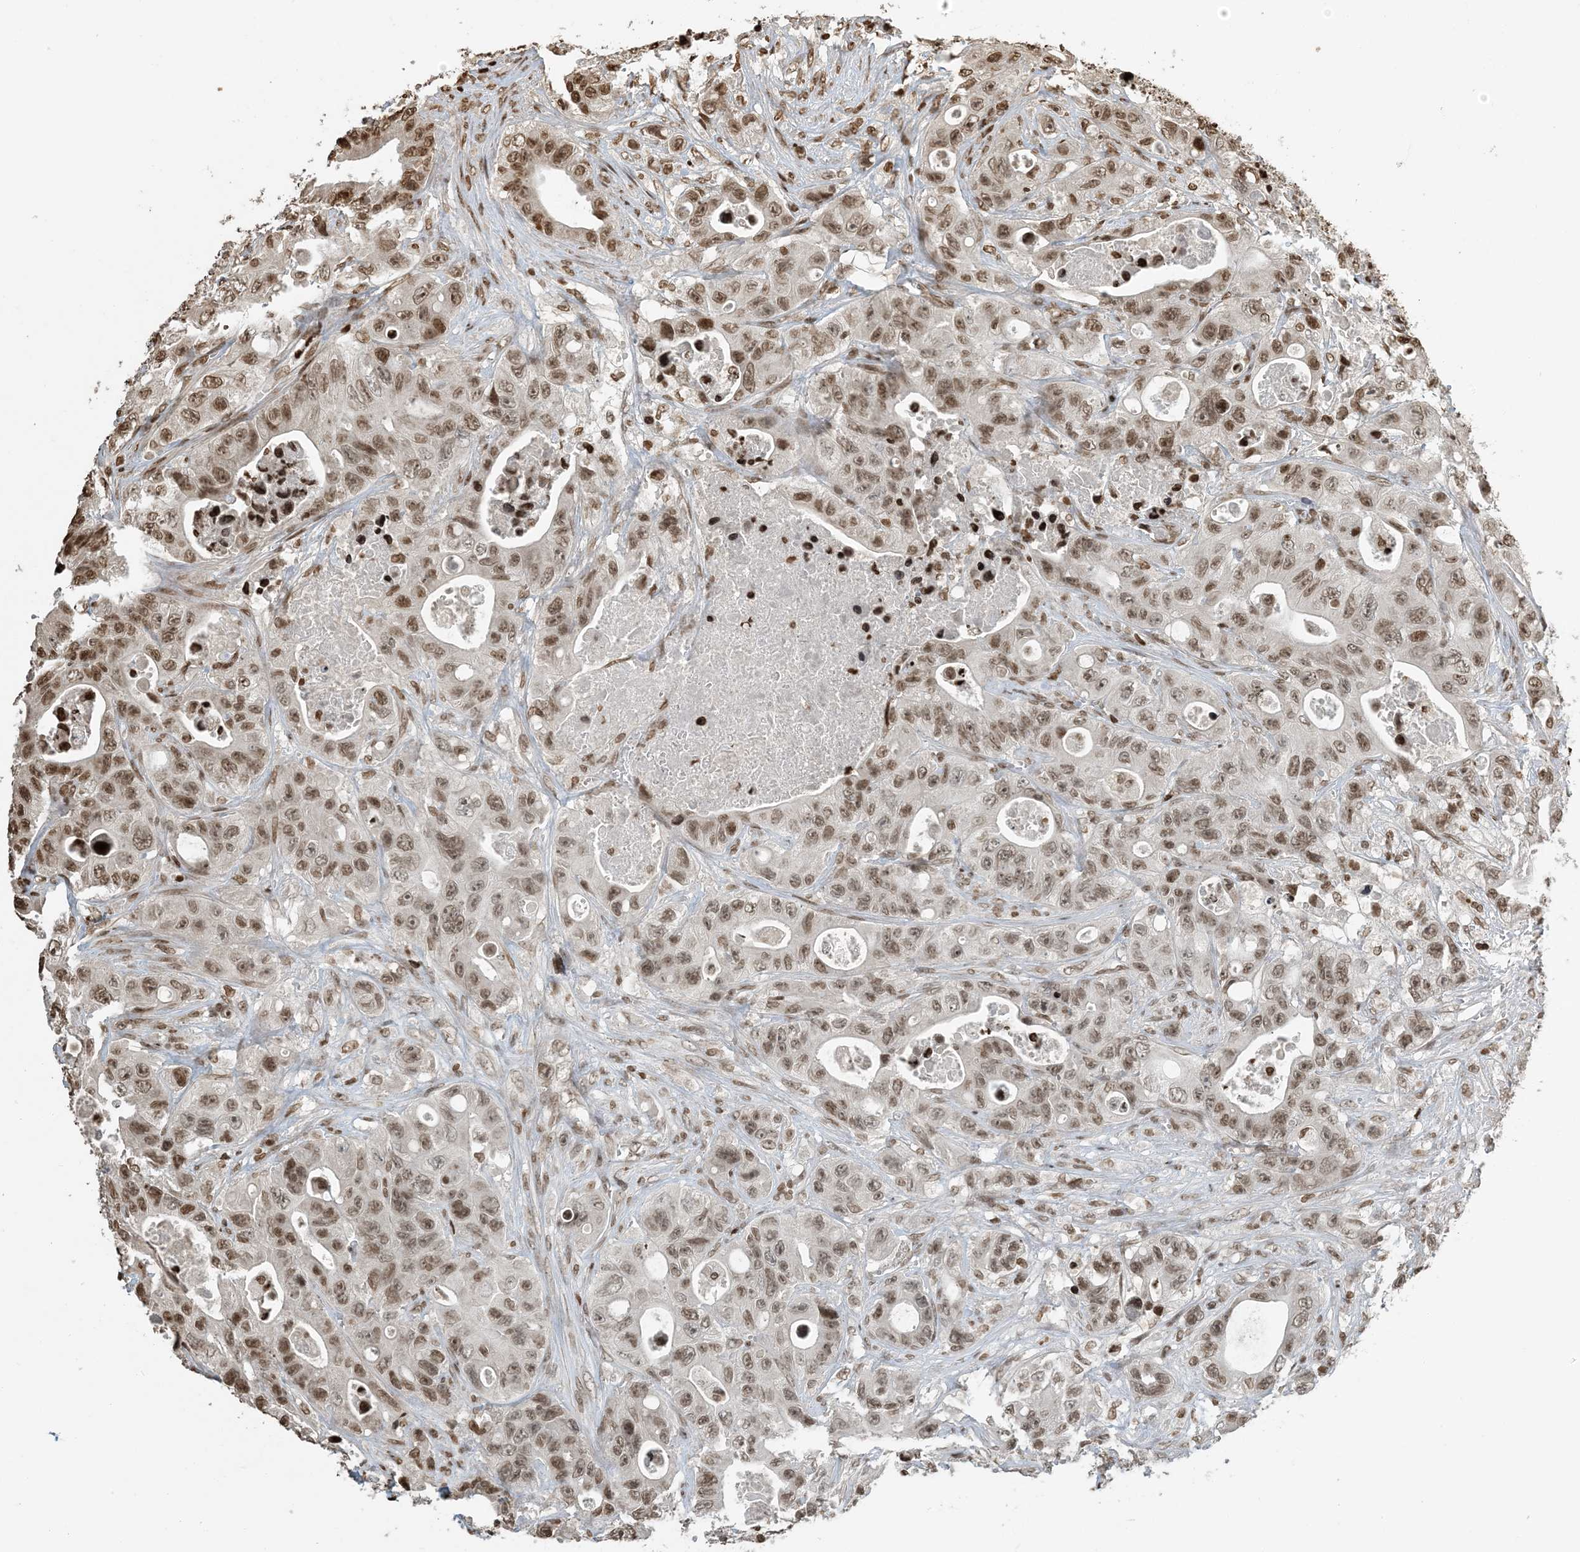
{"staining": {"intensity": "moderate", "quantity": ">75%", "location": "nuclear"}, "tissue": "colorectal cancer", "cell_type": "Tumor cells", "image_type": "cancer", "snomed": [{"axis": "morphology", "description": "Adenocarcinoma, NOS"}, {"axis": "topography", "description": "Colon"}], "caption": "A medium amount of moderate nuclear staining is appreciated in about >75% of tumor cells in colorectal cancer tissue. (Brightfield microscopy of DAB IHC at high magnification).", "gene": "H3-3B", "patient": {"sex": "female", "age": 46}}